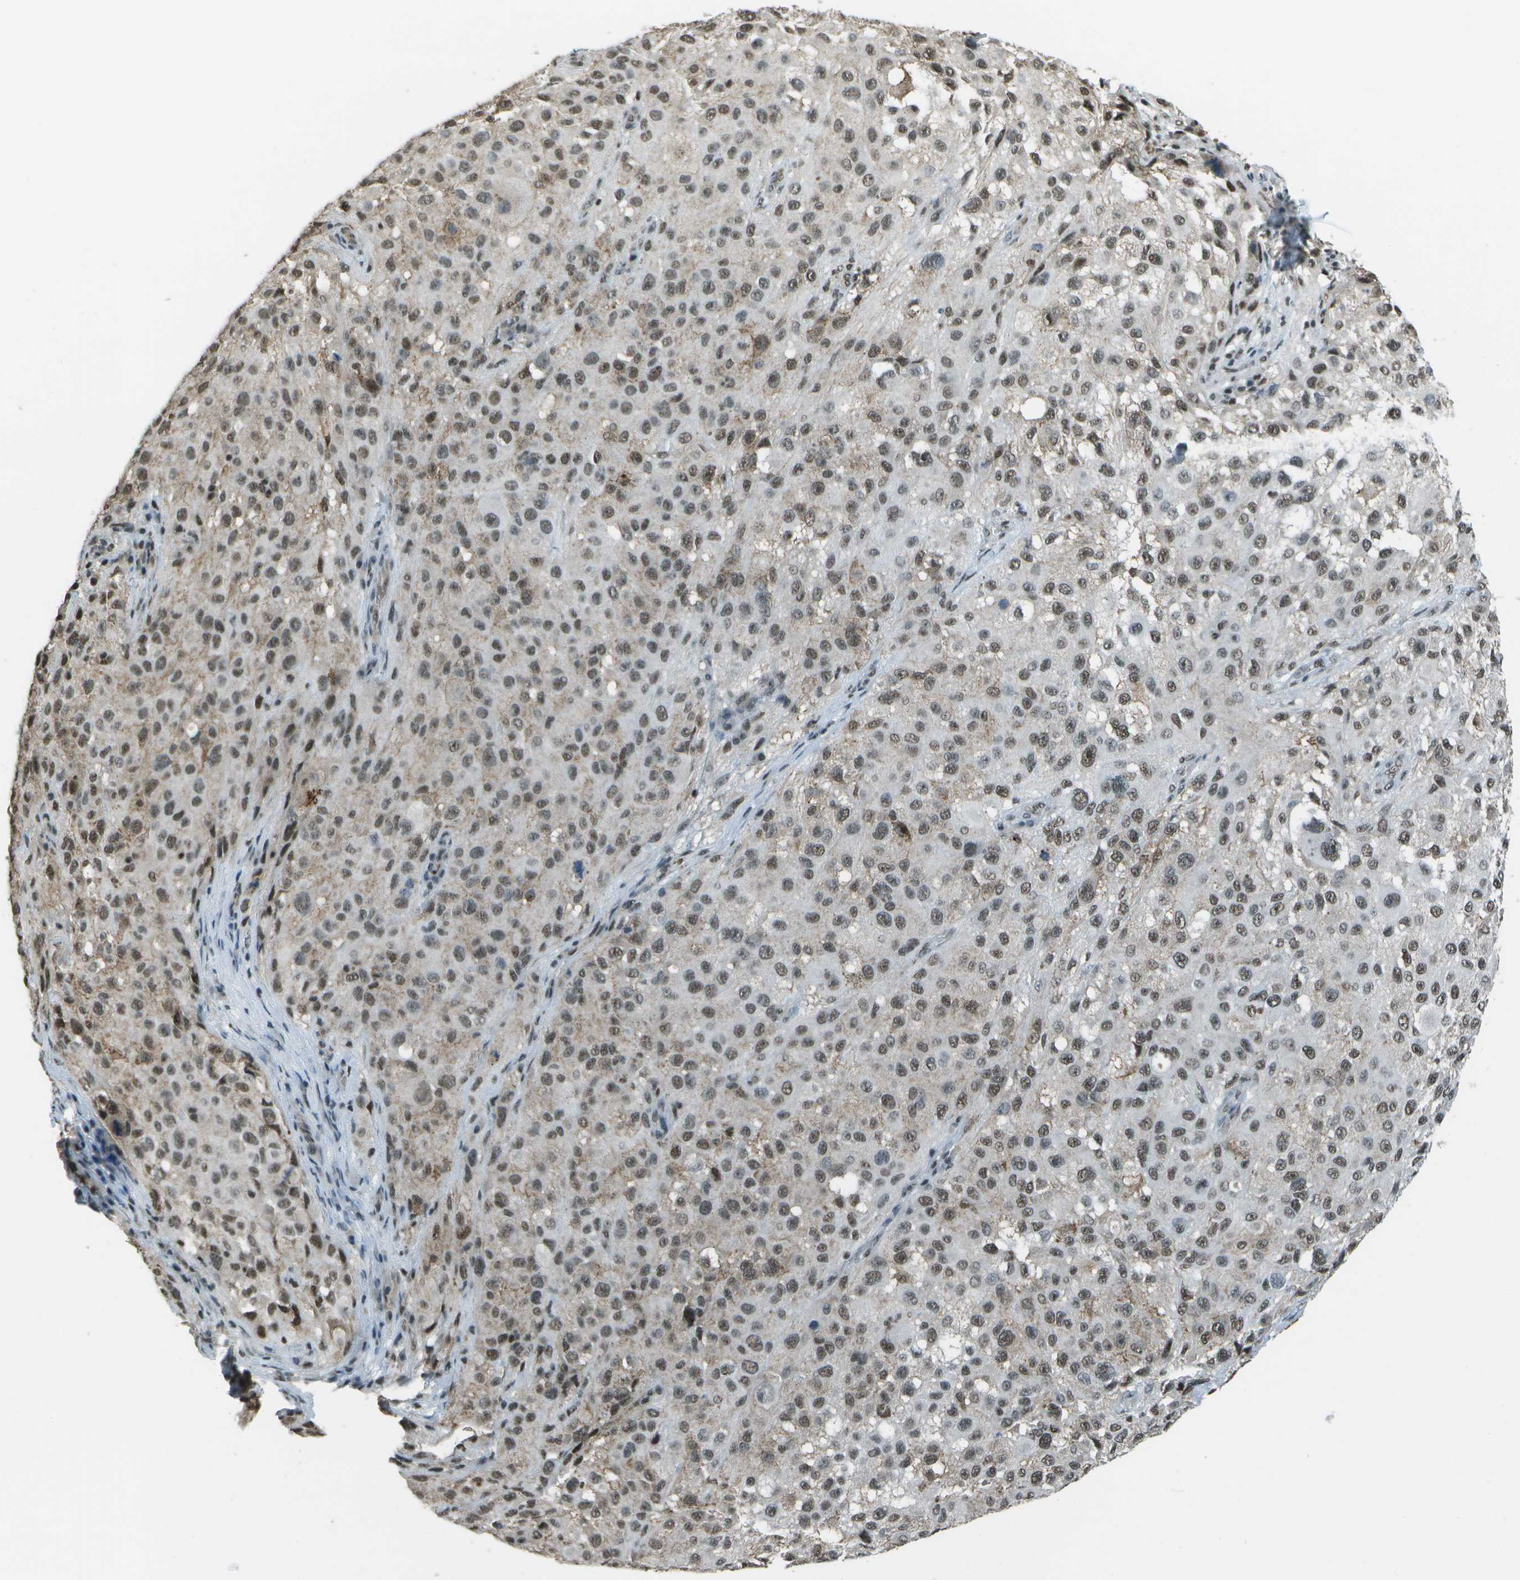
{"staining": {"intensity": "moderate", "quantity": ">75%", "location": "nuclear"}, "tissue": "melanoma", "cell_type": "Tumor cells", "image_type": "cancer", "snomed": [{"axis": "morphology", "description": "Necrosis, NOS"}, {"axis": "morphology", "description": "Malignant melanoma, NOS"}, {"axis": "topography", "description": "Skin"}], "caption": "Melanoma stained with a protein marker reveals moderate staining in tumor cells.", "gene": "DEPDC1", "patient": {"sex": "female", "age": 87}}